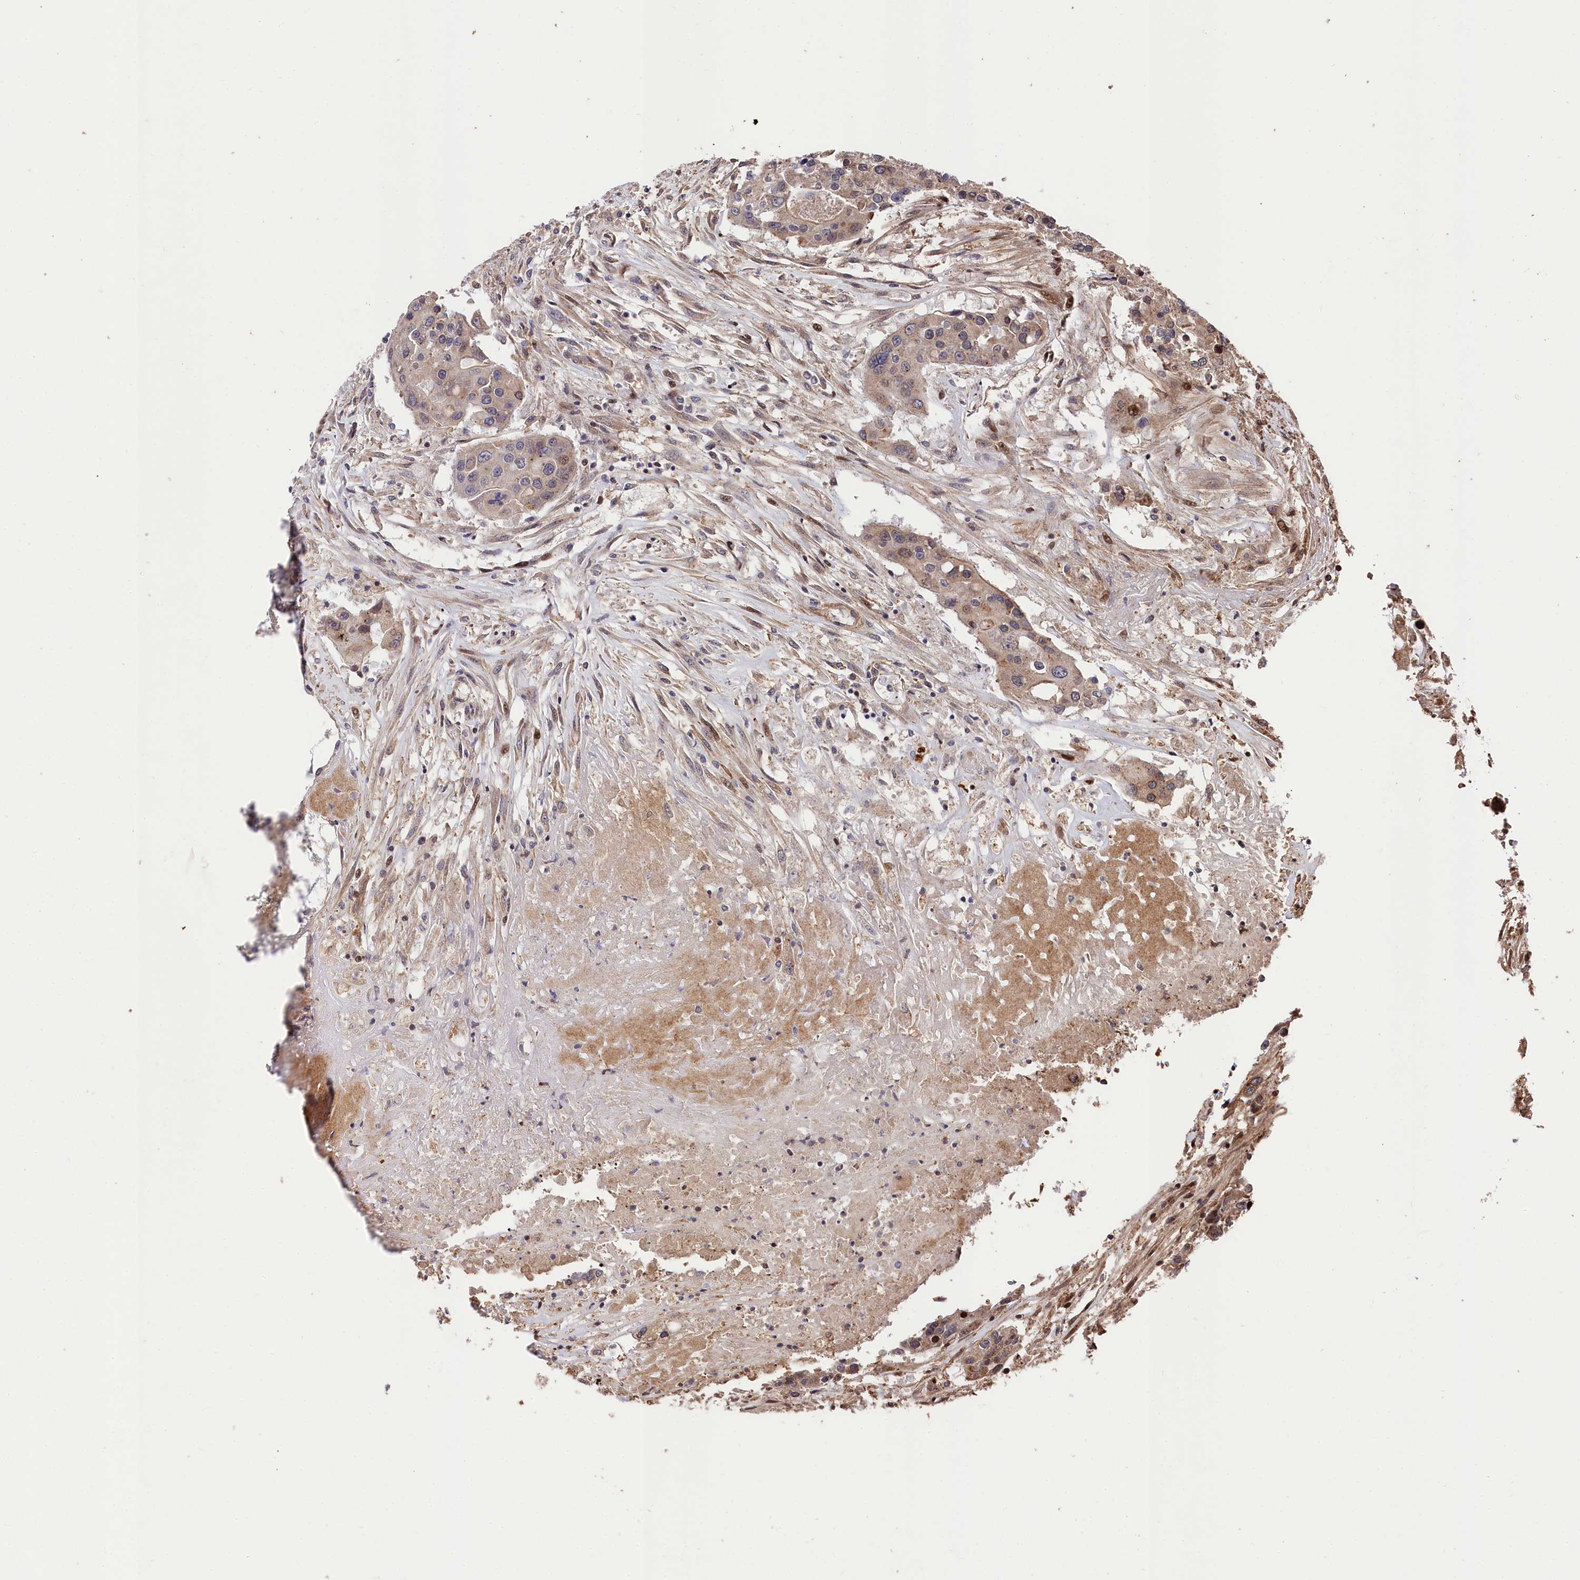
{"staining": {"intensity": "weak", "quantity": "25%-75%", "location": "cytoplasmic/membranous"}, "tissue": "colorectal cancer", "cell_type": "Tumor cells", "image_type": "cancer", "snomed": [{"axis": "morphology", "description": "Adenocarcinoma, NOS"}, {"axis": "topography", "description": "Colon"}], "caption": "This image shows immunohistochemistry staining of human colorectal cancer (adenocarcinoma), with low weak cytoplasmic/membranous expression in about 25%-75% of tumor cells.", "gene": "TNKS1BP1", "patient": {"sex": "male", "age": 77}}